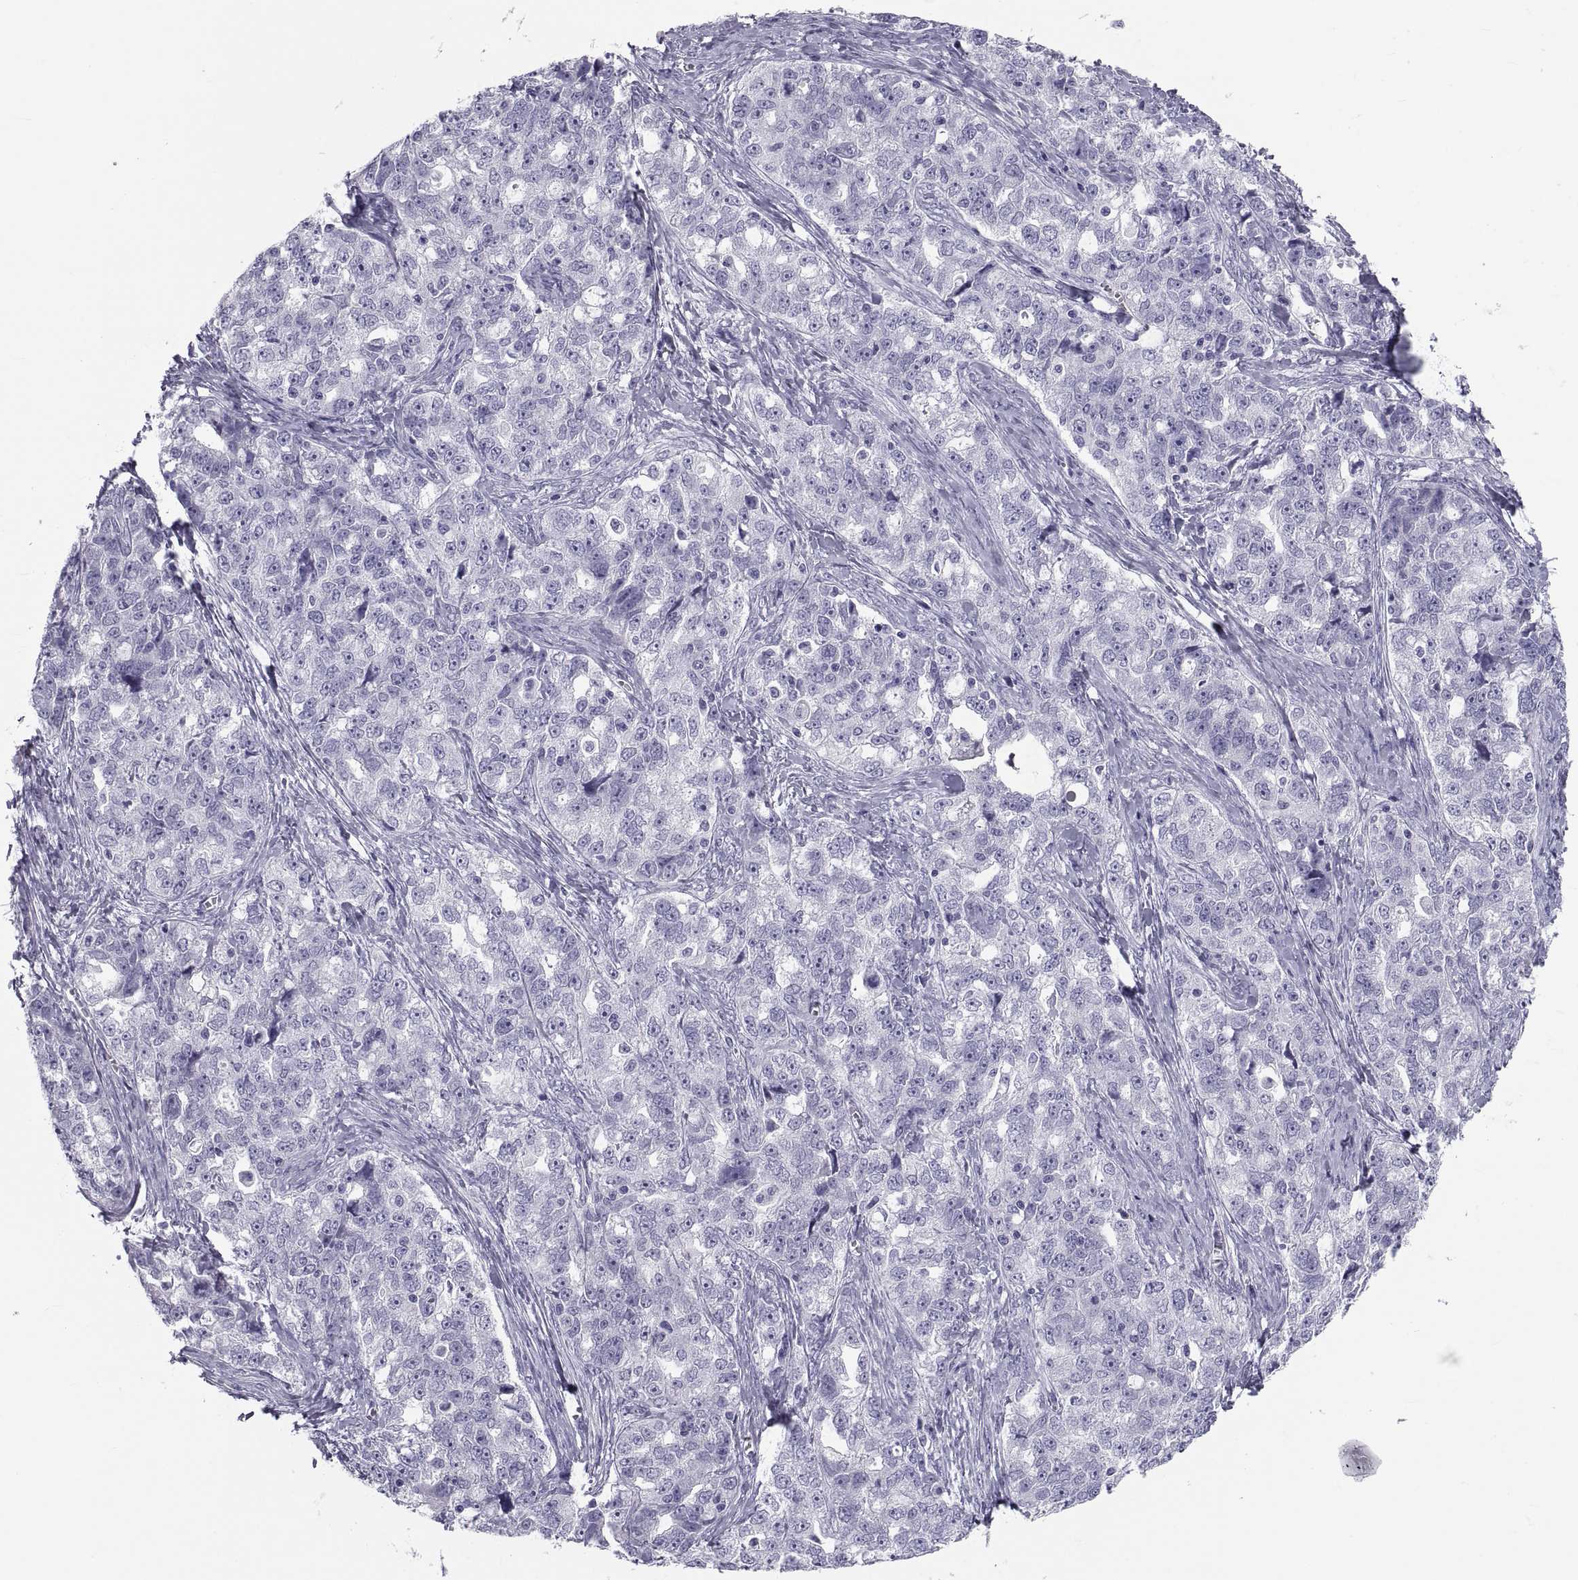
{"staining": {"intensity": "negative", "quantity": "none", "location": "none"}, "tissue": "ovarian cancer", "cell_type": "Tumor cells", "image_type": "cancer", "snomed": [{"axis": "morphology", "description": "Cystadenocarcinoma, serous, NOS"}, {"axis": "topography", "description": "Ovary"}], "caption": "The histopathology image demonstrates no staining of tumor cells in ovarian cancer.", "gene": "DEFB129", "patient": {"sex": "female", "age": 51}}